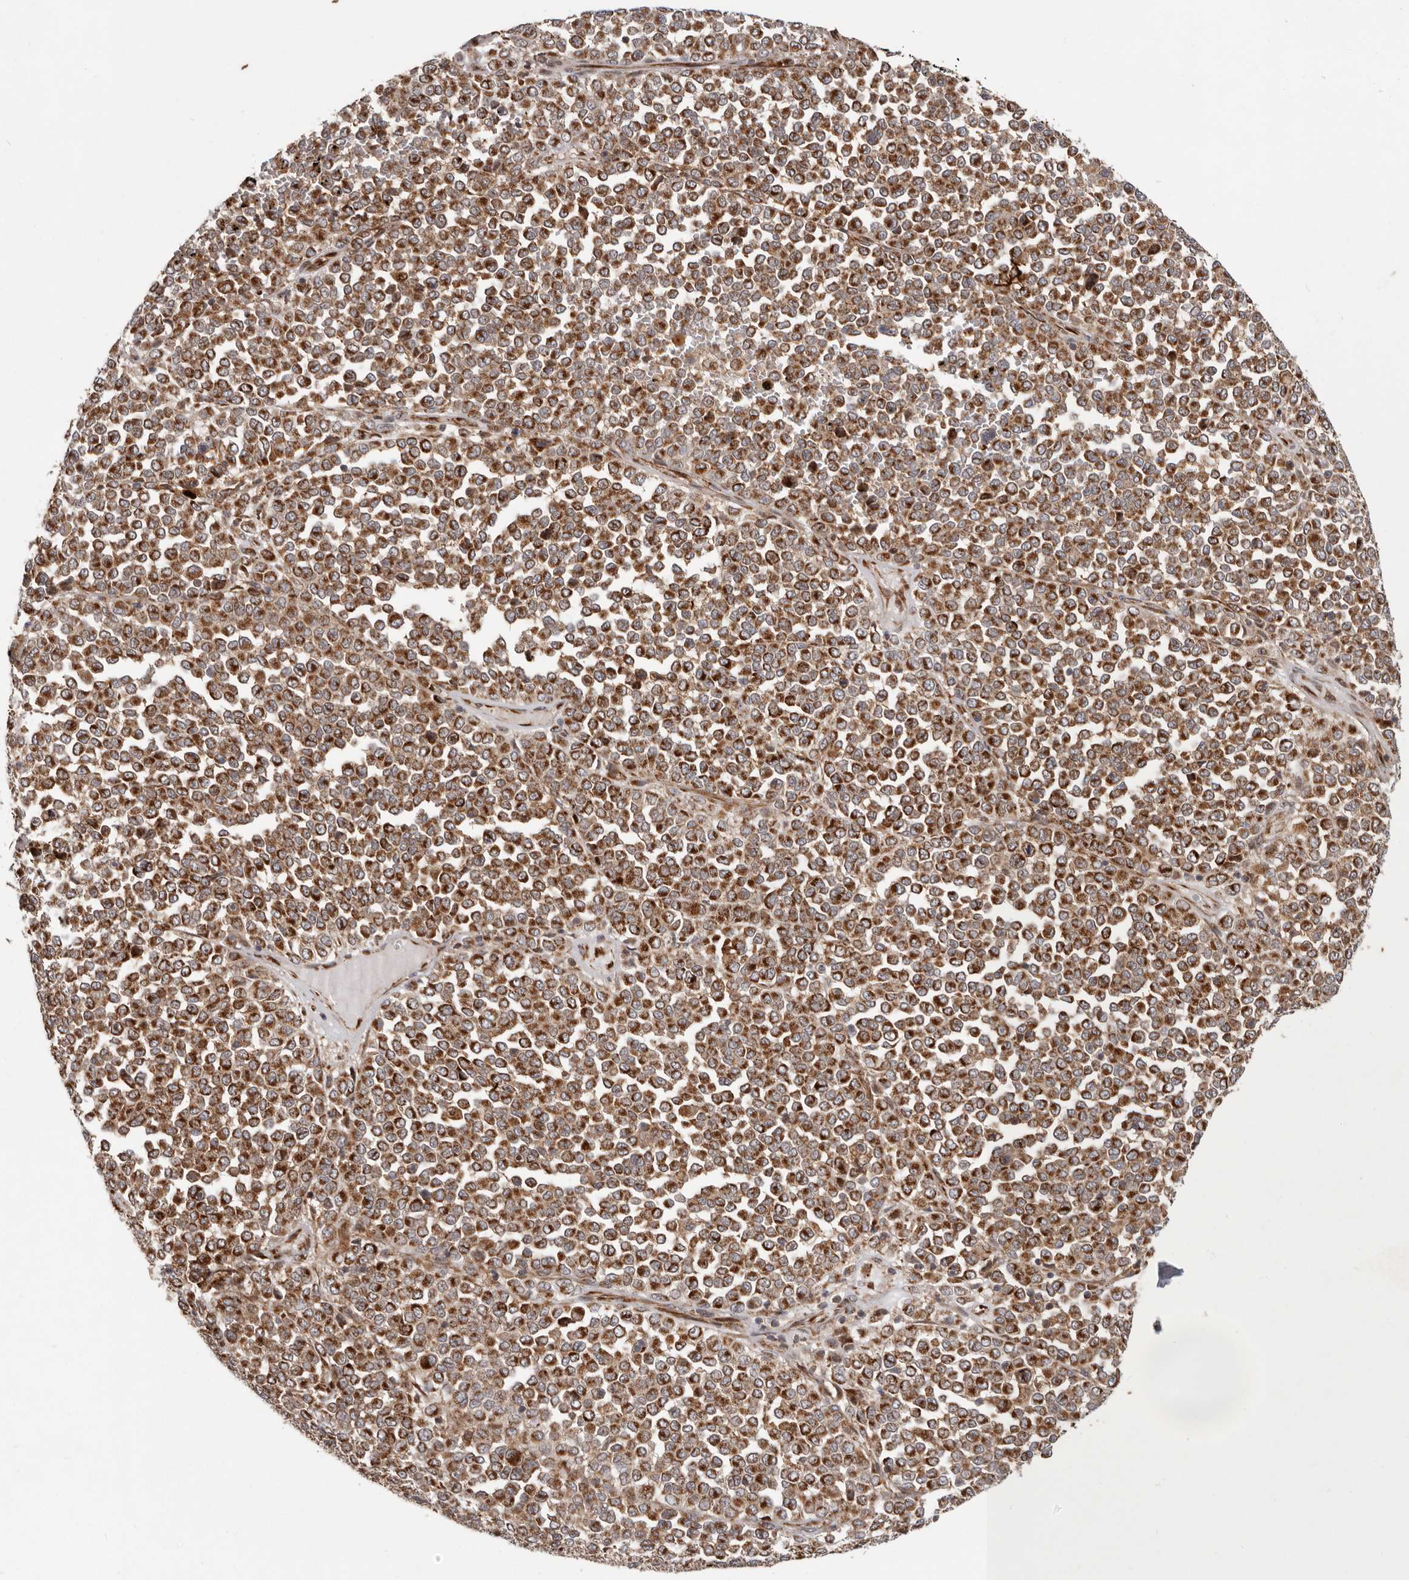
{"staining": {"intensity": "strong", "quantity": ">75%", "location": "cytoplasmic/membranous"}, "tissue": "melanoma", "cell_type": "Tumor cells", "image_type": "cancer", "snomed": [{"axis": "morphology", "description": "Malignant melanoma, Metastatic site"}, {"axis": "topography", "description": "Pancreas"}], "caption": "Malignant melanoma (metastatic site) stained for a protein reveals strong cytoplasmic/membranous positivity in tumor cells. The staining was performed using DAB, with brown indicating positive protein expression. Nuclei are stained blue with hematoxylin.", "gene": "MRPS10", "patient": {"sex": "female", "age": 30}}